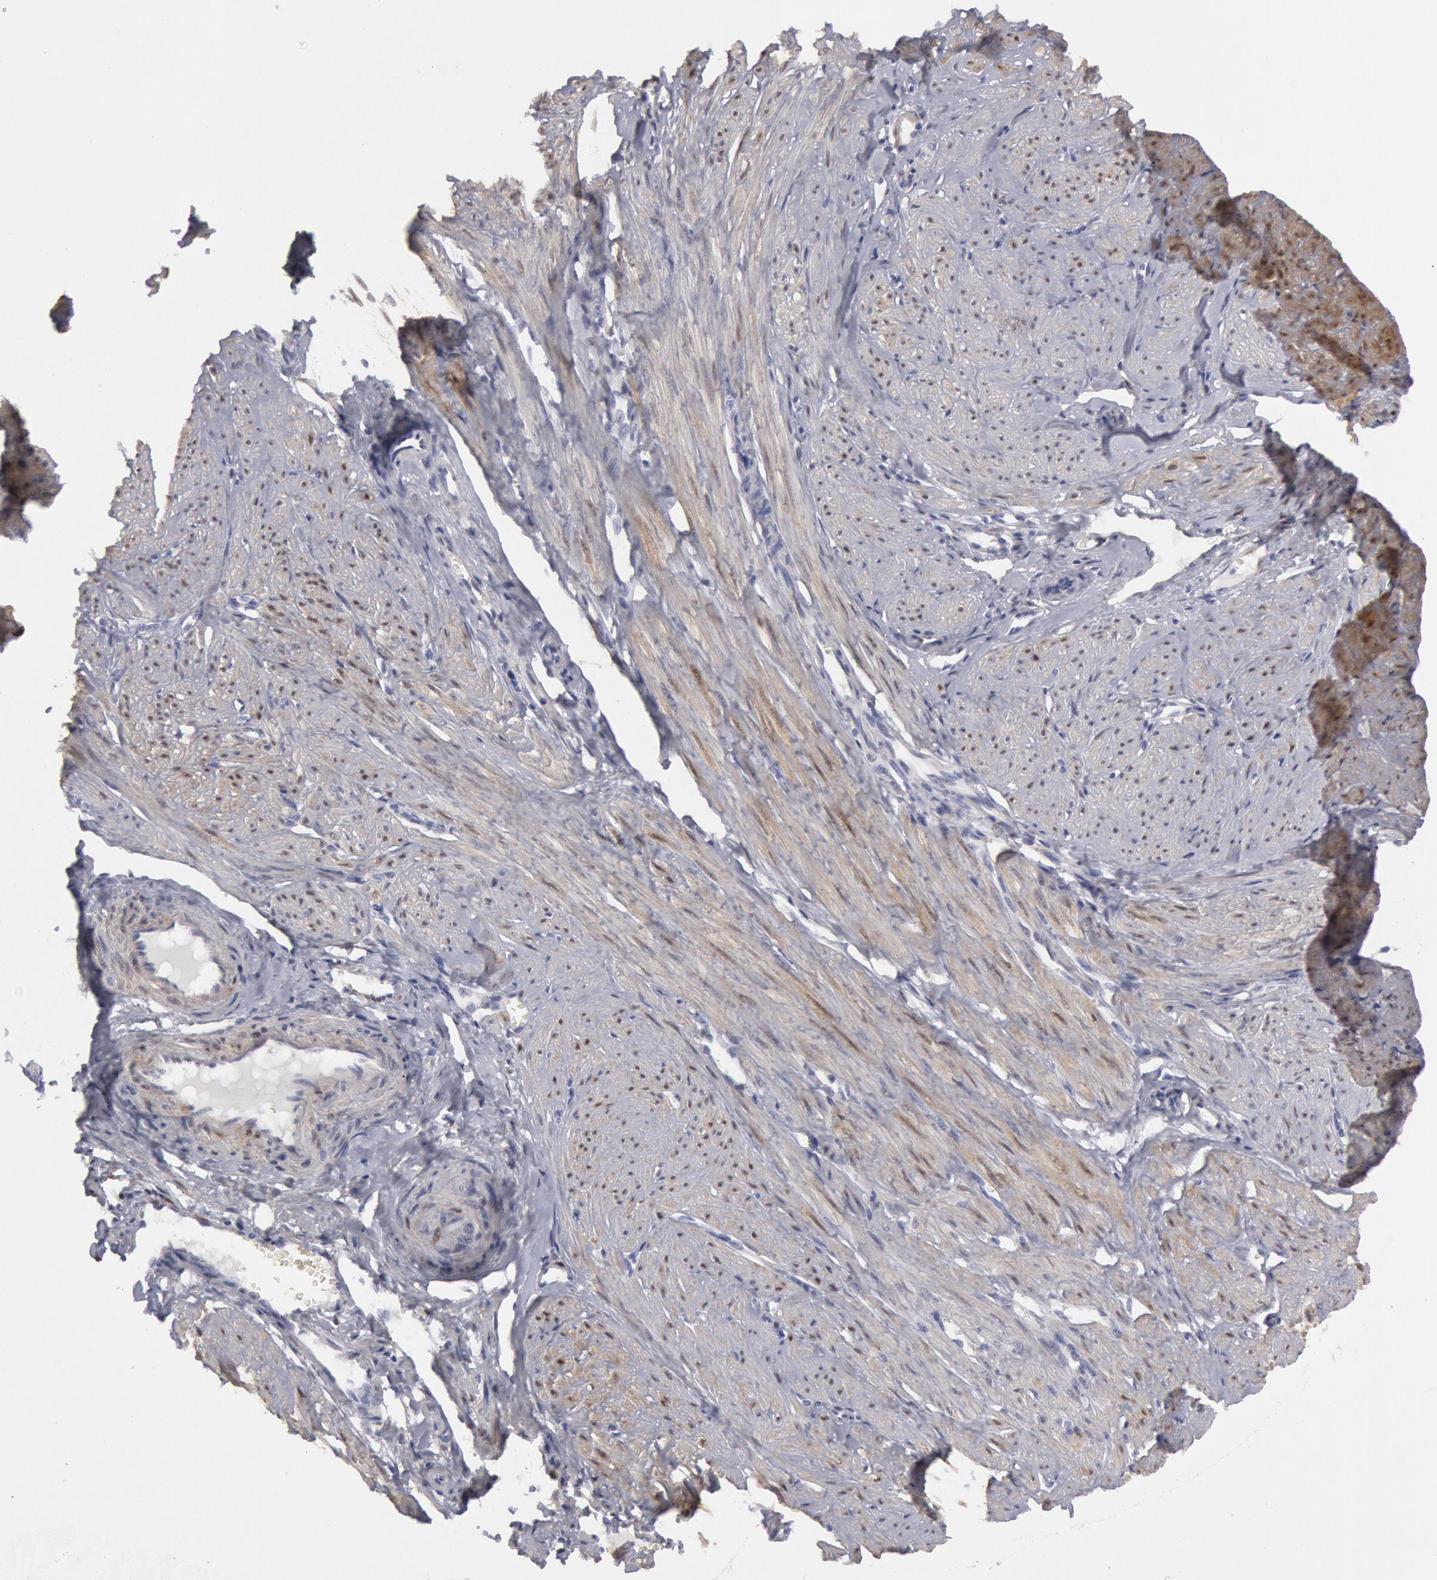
{"staining": {"intensity": "weak", "quantity": "25%-75%", "location": "cytoplasmic/membranous"}, "tissue": "smooth muscle", "cell_type": "Smooth muscle cells", "image_type": "normal", "snomed": [{"axis": "morphology", "description": "Normal tissue, NOS"}, {"axis": "topography", "description": "Uterus"}], "caption": "A low amount of weak cytoplasmic/membranous positivity is present in about 25%-75% of smooth muscle cells in benign smooth muscle. Using DAB (brown) and hematoxylin (blue) stains, captured at high magnification using brightfield microscopy.", "gene": "FHL1", "patient": {"sex": "female", "age": 45}}